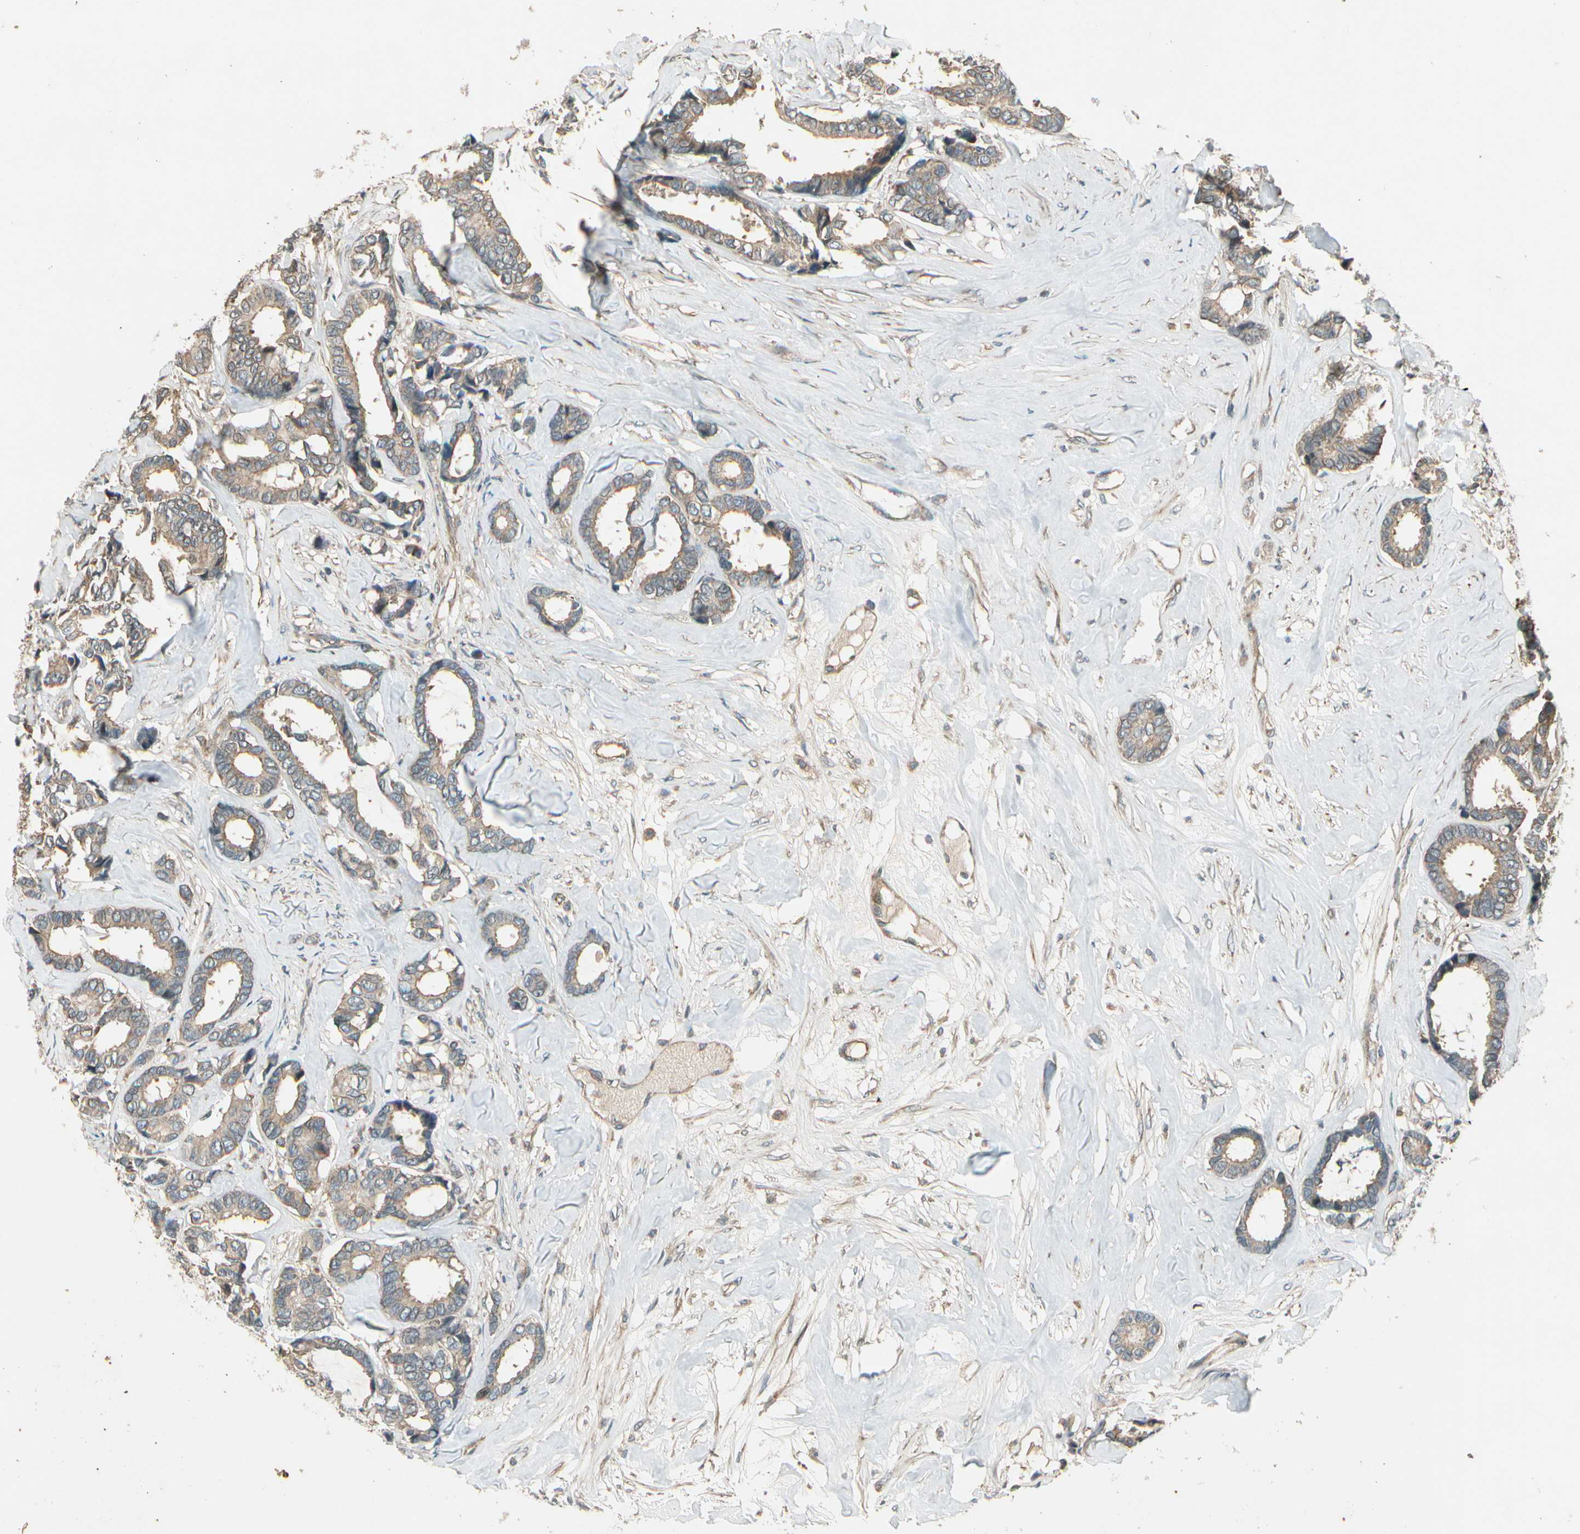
{"staining": {"intensity": "weak", "quantity": ">75%", "location": "cytoplasmic/membranous"}, "tissue": "breast cancer", "cell_type": "Tumor cells", "image_type": "cancer", "snomed": [{"axis": "morphology", "description": "Duct carcinoma"}, {"axis": "topography", "description": "Breast"}], "caption": "A low amount of weak cytoplasmic/membranous staining is identified in approximately >75% of tumor cells in breast cancer tissue.", "gene": "ACVR1", "patient": {"sex": "female", "age": 87}}